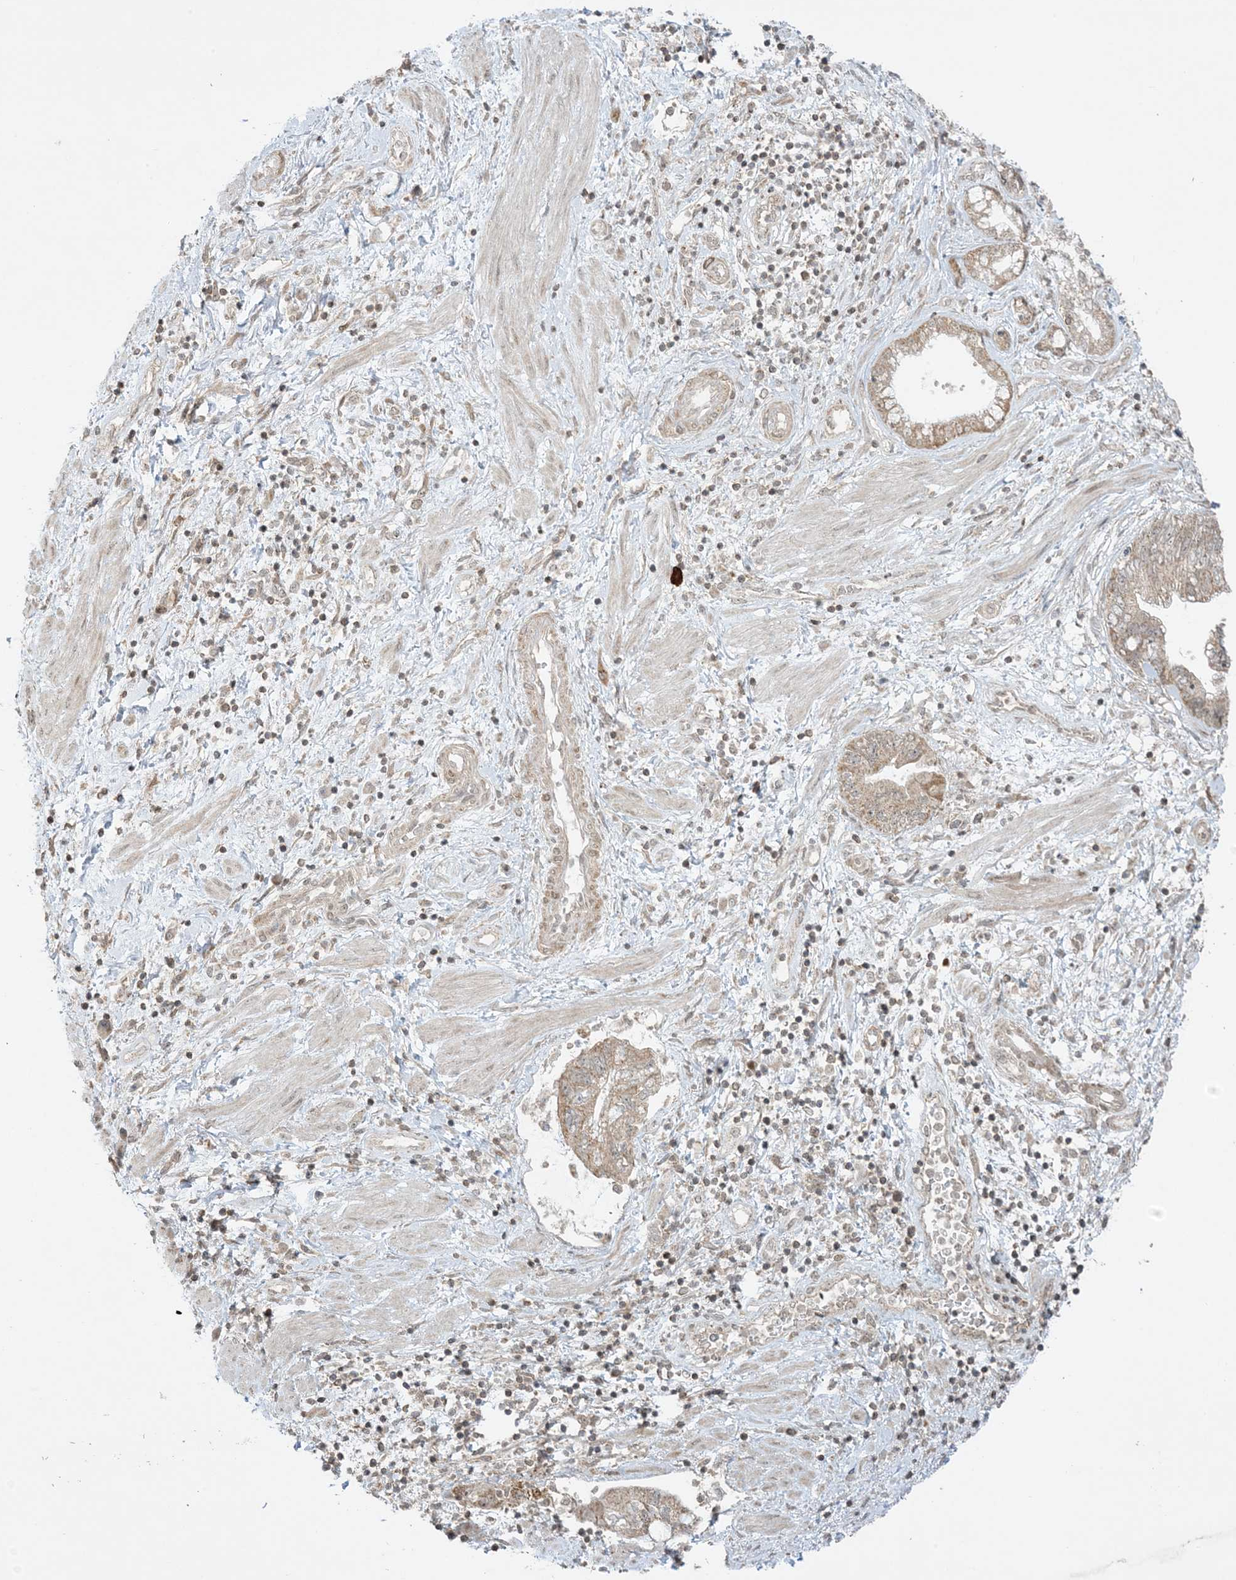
{"staining": {"intensity": "moderate", "quantity": ">75%", "location": "cytoplasmic/membranous"}, "tissue": "pancreatic cancer", "cell_type": "Tumor cells", "image_type": "cancer", "snomed": [{"axis": "morphology", "description": "Adenocarcinoma, NOS"}, {"axis": "topography", "description": "Pancreas"}], "caption": "Tumor cells display medium levels of moderate cytoplasmic/membranous staining in approximately >75% of cells in human pancreatic cancer (adenocarcinoma).", "gene": "PHLDB2", "patient": {"sex": "female", "age": 73}}